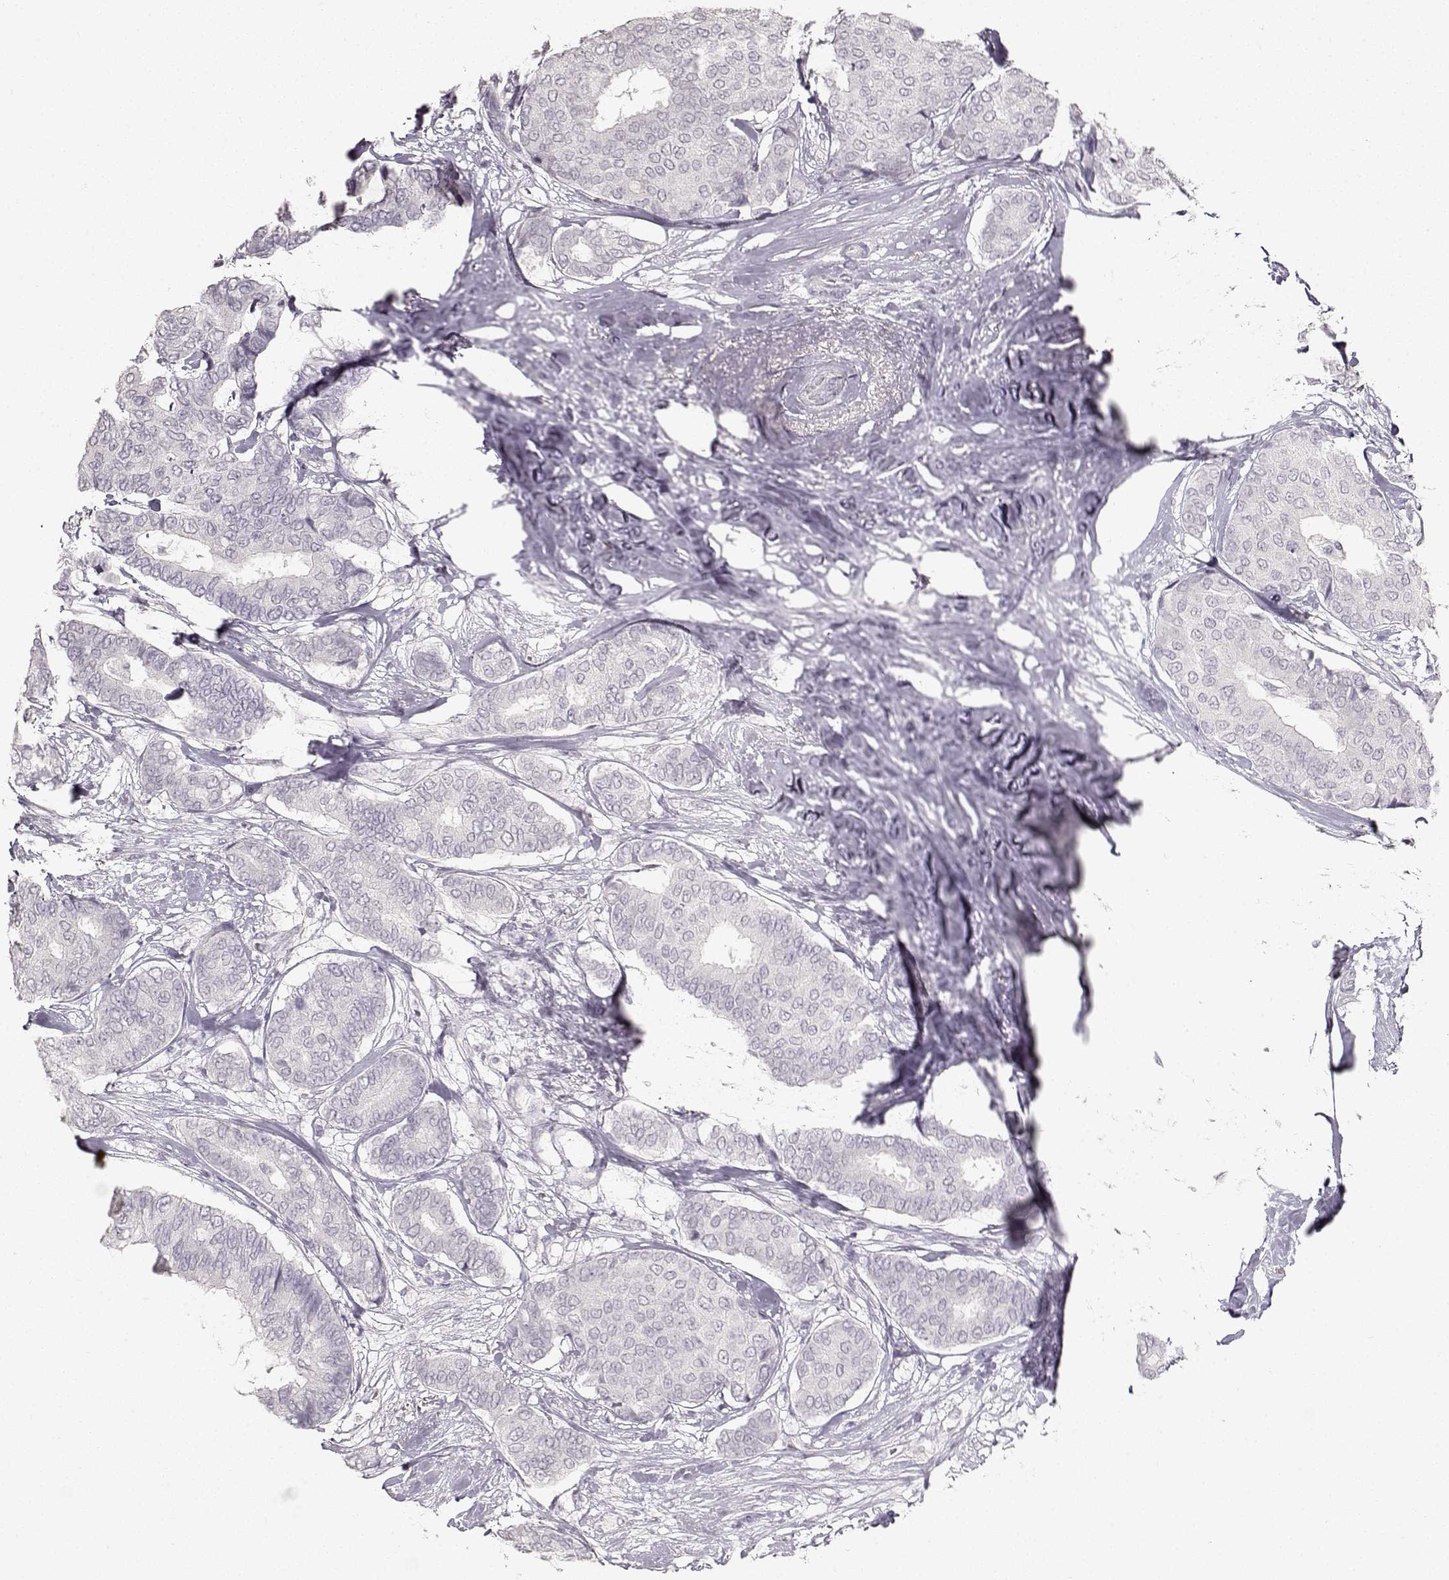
{"staining": {"intensity": "negative", "quantity": "none", "location": "none"}, "tissue": "breast cancer", "cell_type": "Tumor cells", "image_type": "cancer", "snomed": [{"axis": "morphology", "description": "Duct carcinoma"}, {"axis": "topography", "description": "Breast"}], "caption": "Tumor cells are negative for brown protein staining in breast cancer.", "gene": "S100B", "patient": {"sex": "female", "age": 75}}